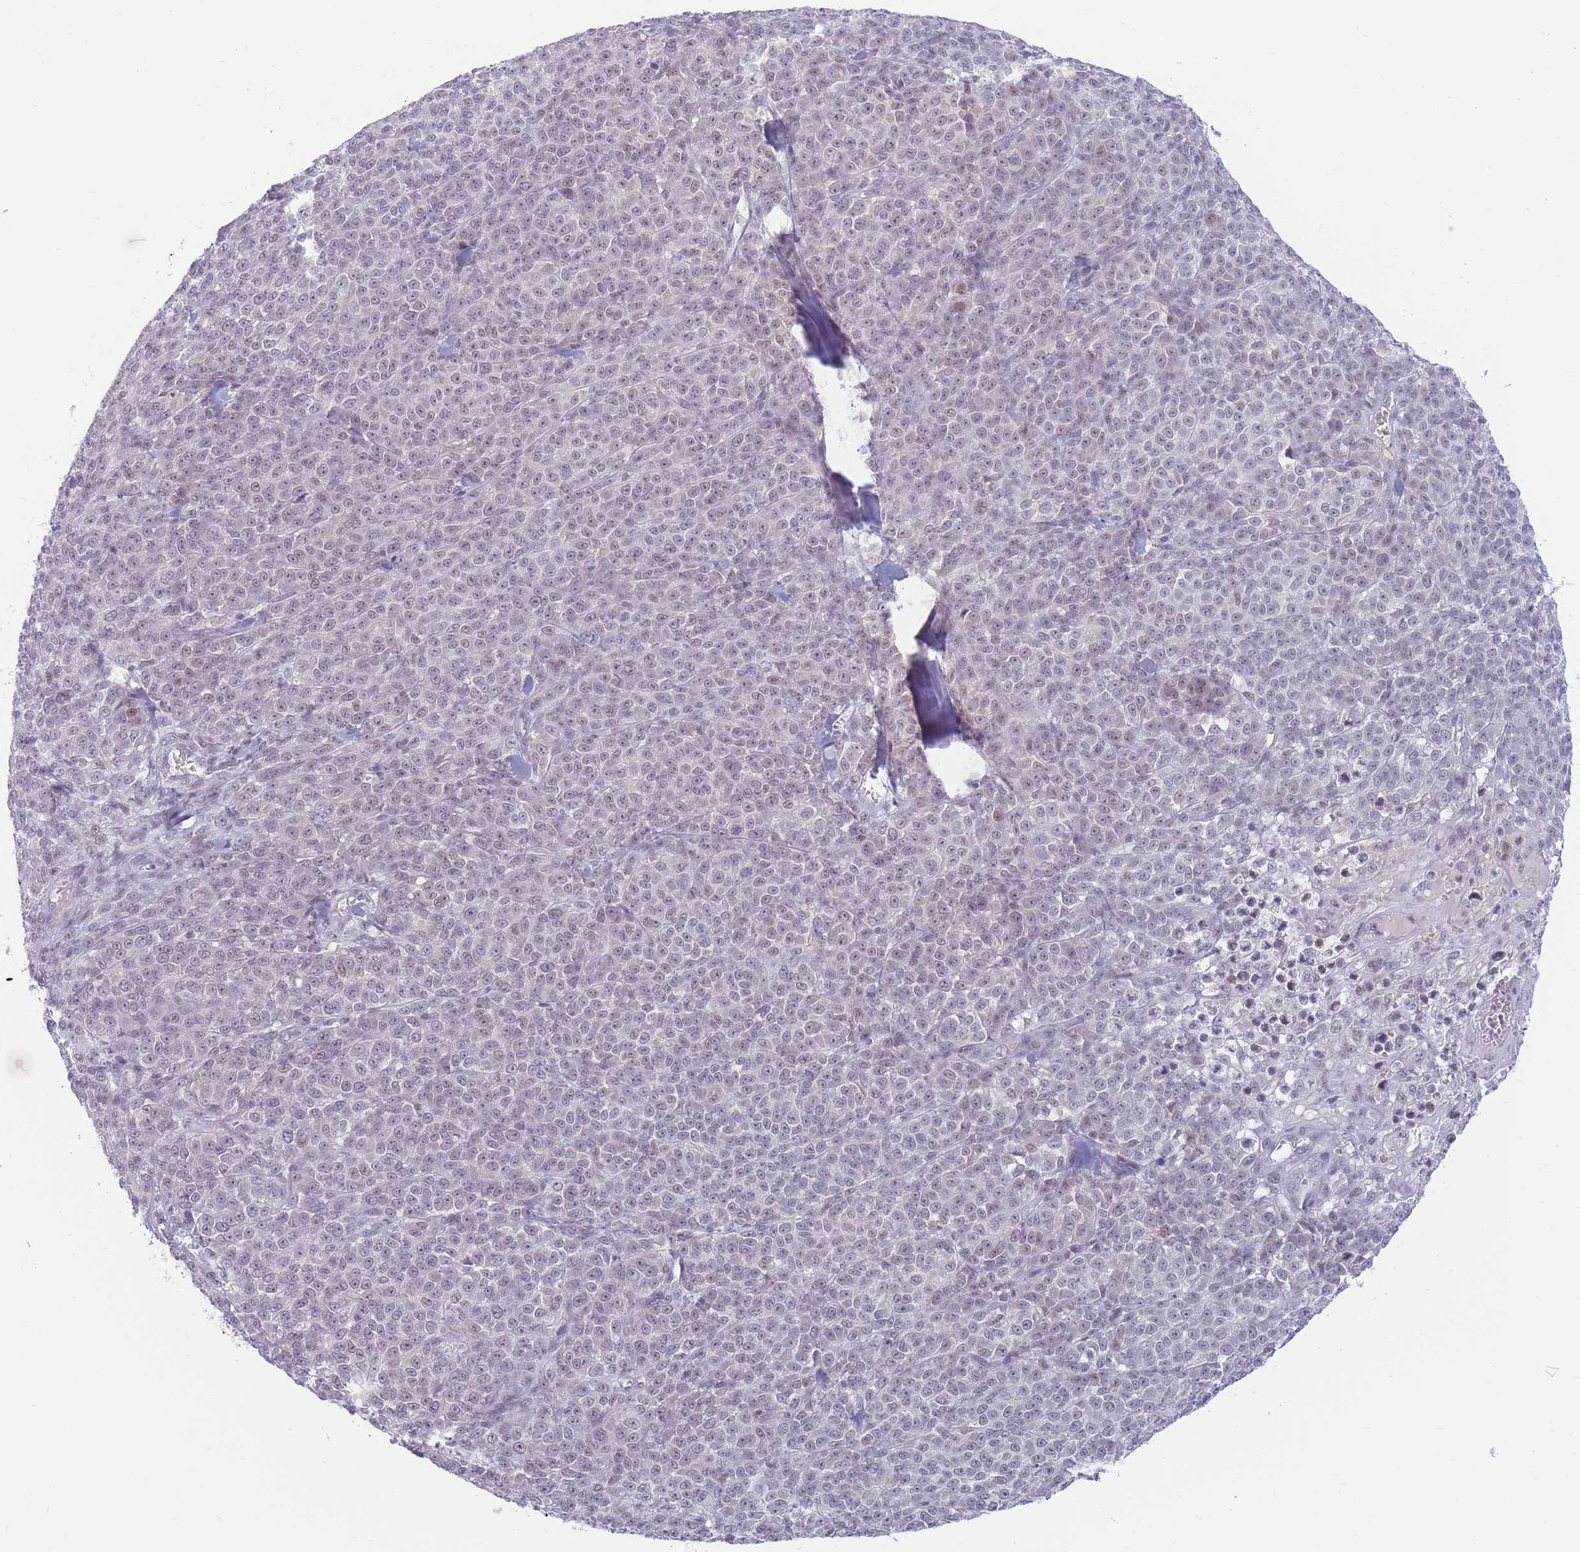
{"staining": {"intensity": "weak", "quantity": "<25%", "location": "nuclear"}, "tissue": "melanoma", "cell_type": "Tumor cells", "image_type": "cancer", "snomed": [{"axis": "morphology", "description": "Normal tissue, NOS"}, {"axis": "morphology", "description": "Malignant melanoma, NOS"}, {"axis": "topography", "description": "Skin"}], "caption": "Immunohistochemical staining of human melanoma reveals no significant staining in tumor cells.", "gene": "ARID3B", "patient": {"sex": "female", "age": 34}}